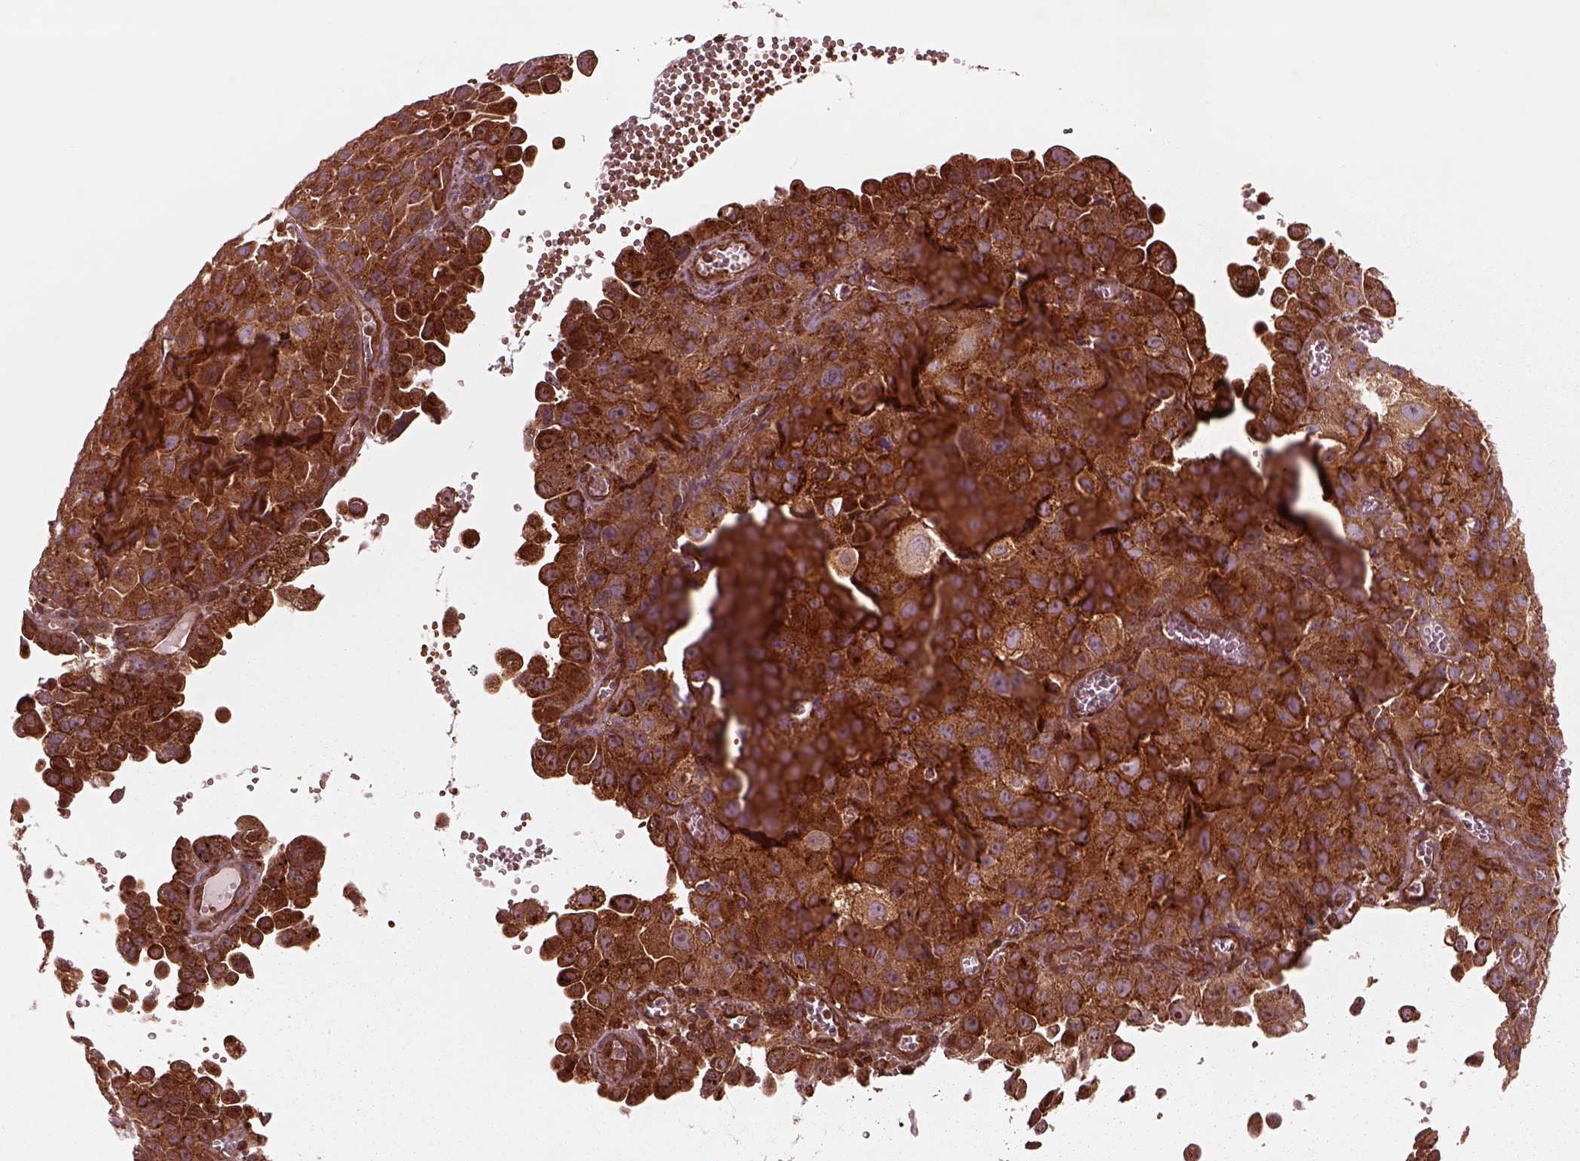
{"staining": {"intensity": "strong", "quantity": ">75%", "location": "cytoplasmic/membranous"}, "tissue": "cervical cancer", "cell_type": "Tumor cells", "image_type": "cancer", "snomed": [{"axis": "morphology", "description": "Squamous cell carcinoma, NOS"}, {"axis": "topography", "description": "Cervix"}], "caption": "The micrograph demonstrates staining of cervical cancer, revealing strong cytoplasmic/membranous protein staining (brown color) within tumor cells.", "gene": "WASHC2A", "patient": {"sex": "female", "age": 55}}